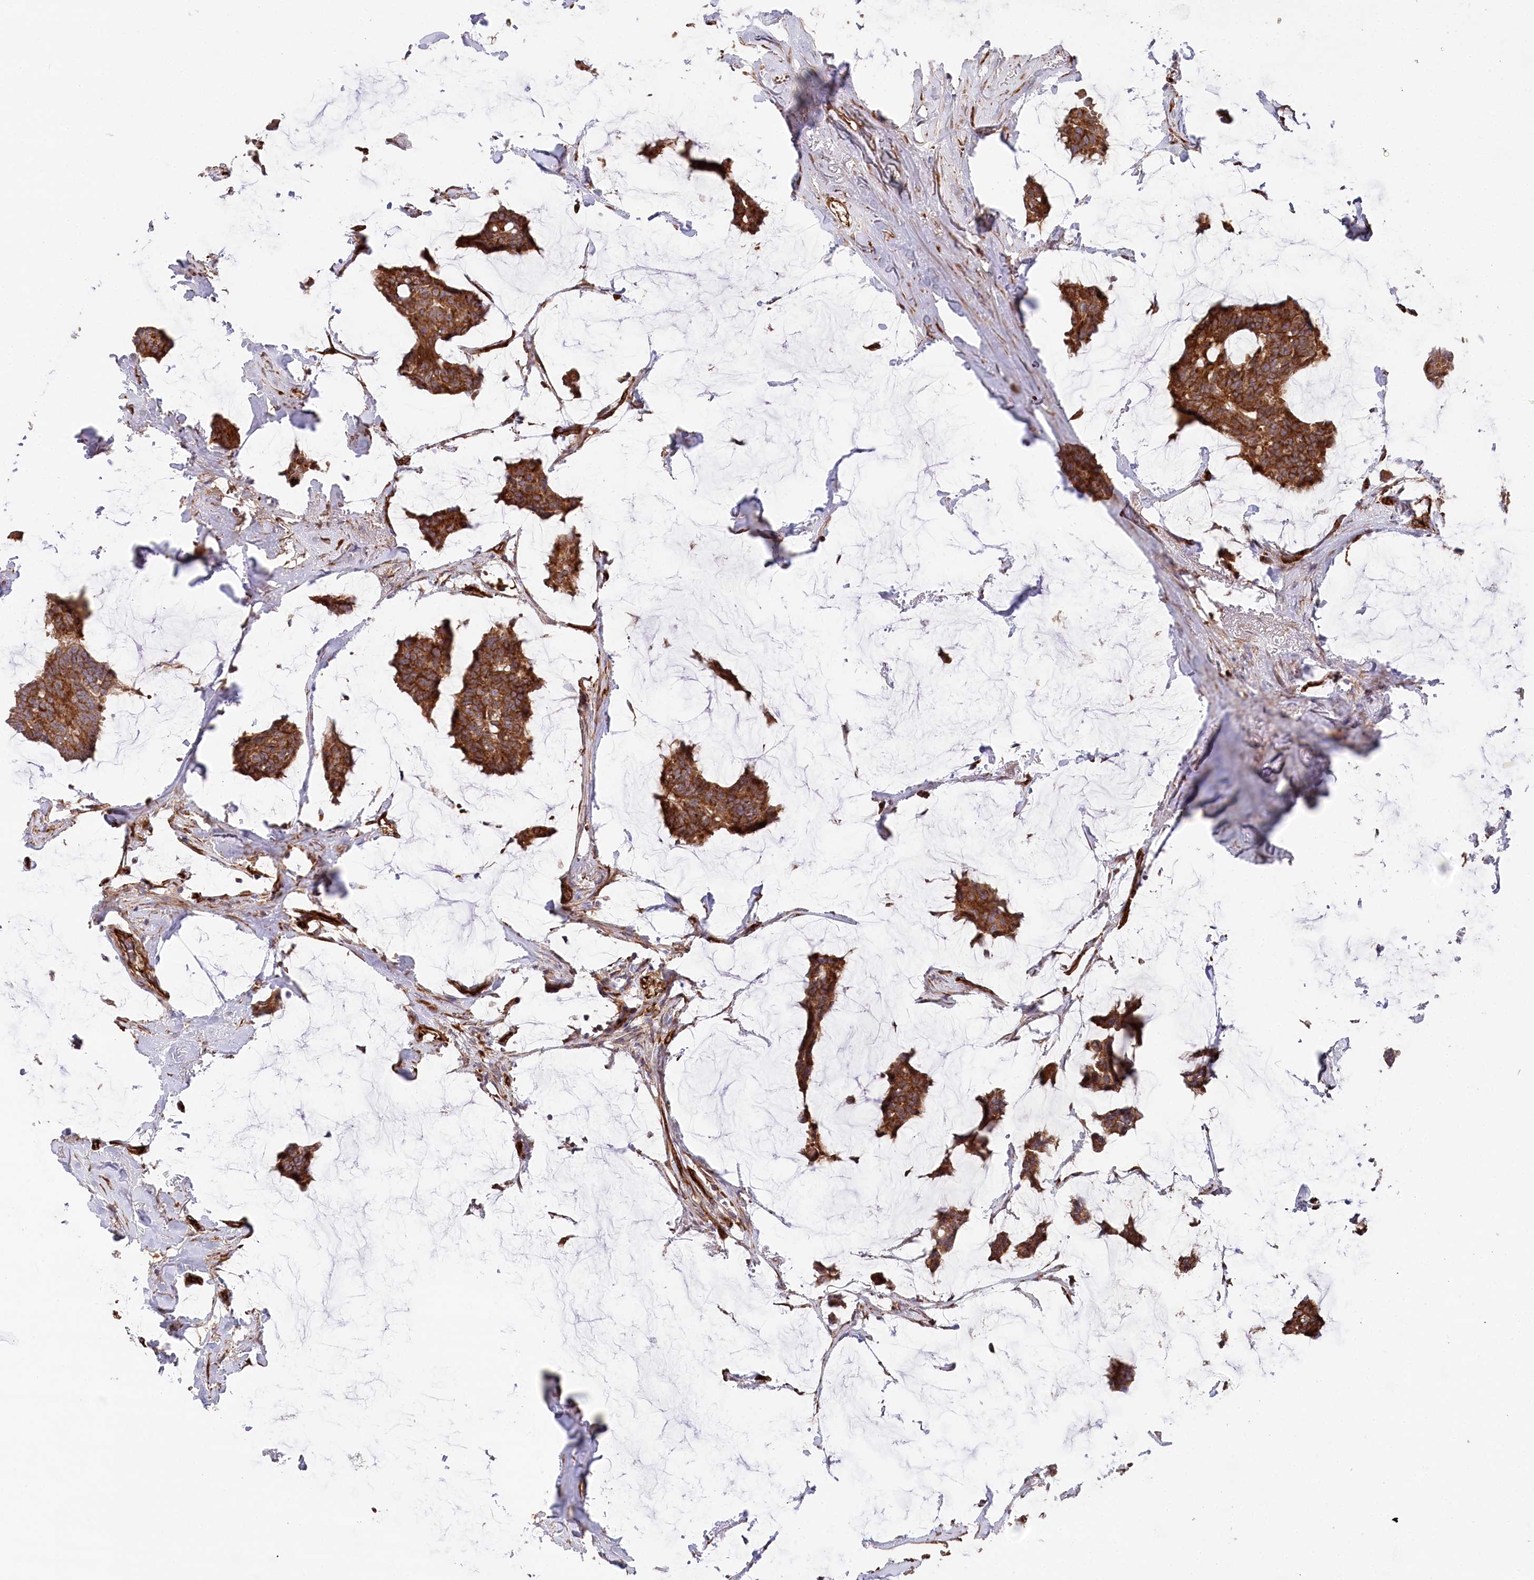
{"staining": {"intensity": "strong", "quantity": ">75%", "location": "cytoplasmic/membranous"}, "tissue": "breast cancer", "cell_type": "Tumor cells", "image_type": "cancer", "snomed": [{"axis": "morphology", "description": "Duct carcinoma"}, {"axis": "topography", "description": "Breast"}], "caption": "This image reveals IHC staining of human breast intraductal carcinoma, with high strong cytoplasmic/membranous staining in about >75% of tumor cells.", "gene": "MTPAP", "patient": {"sex": "female", "age": 93}}